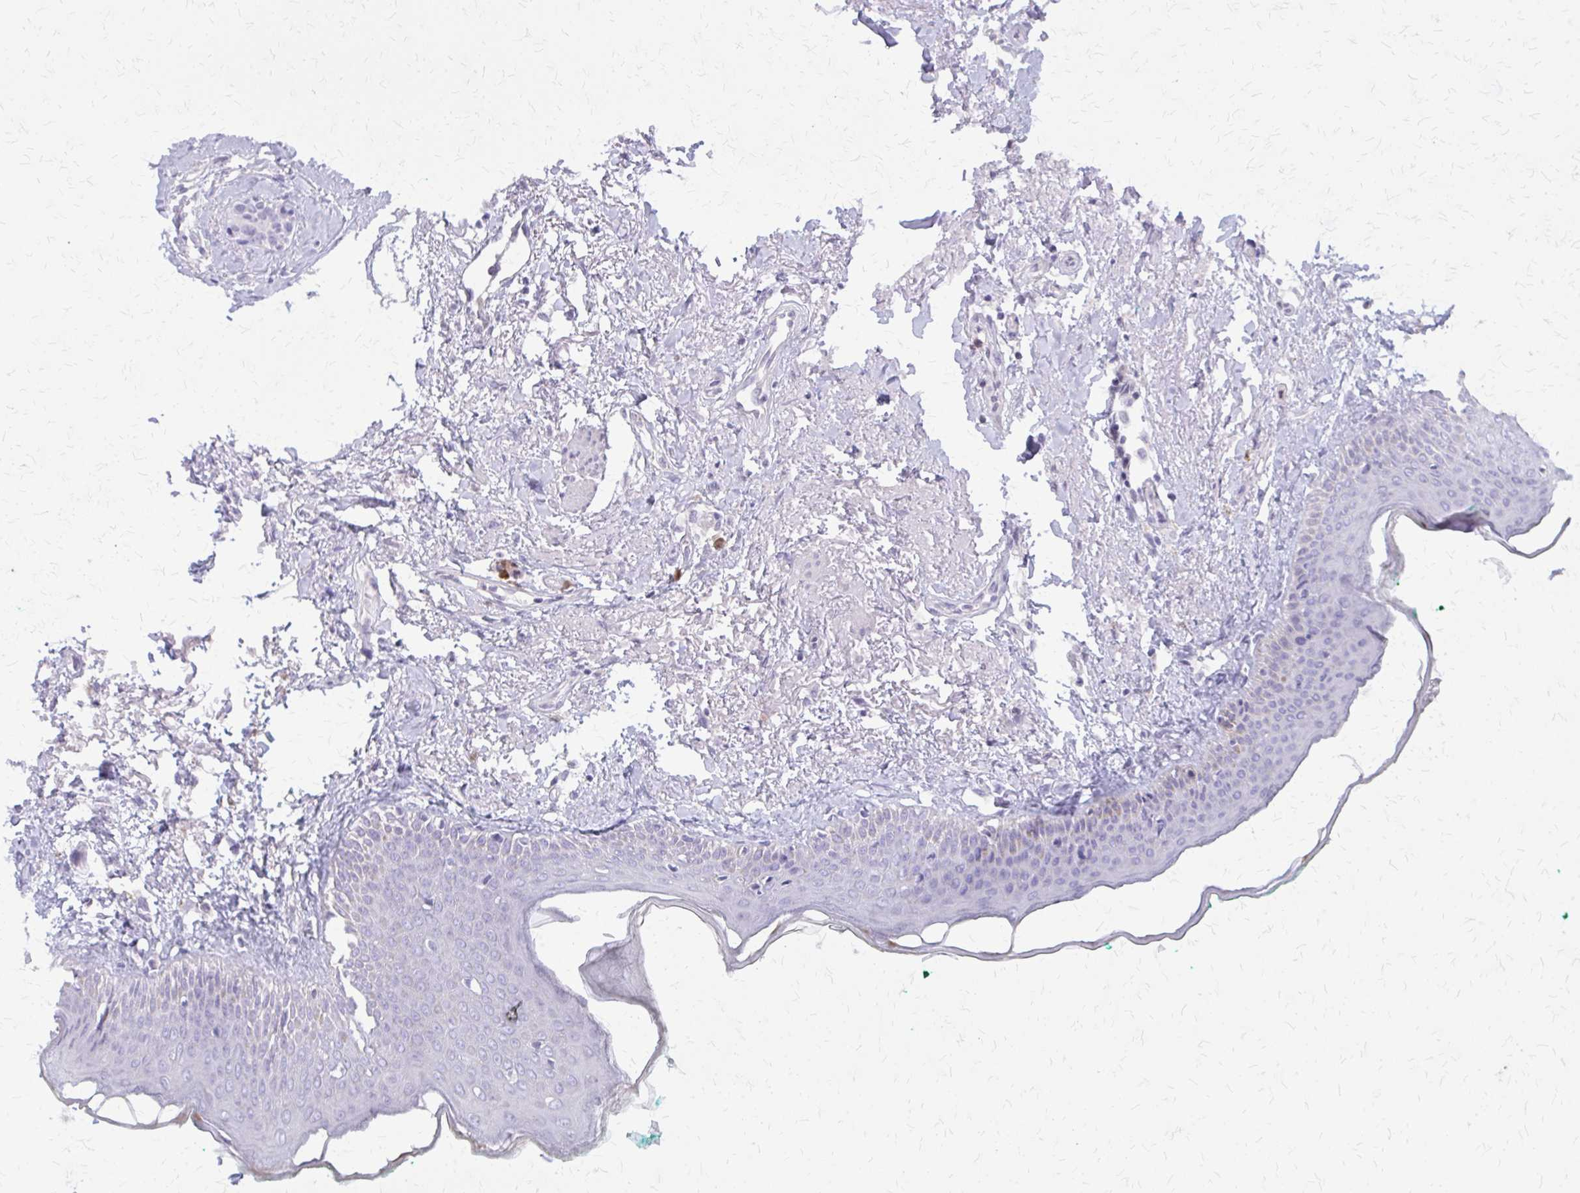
{"staining": {"intensity": "negative", "quantity": "none", "location": "none"}, "tissue": "oral mucosa", "cell_type": "Squamous epithelial cells", "image_type": "normal", "snomed": [{"axis": "morphology", "description": "Normal tissue, NOS"}, {"axis": "topography", "description": "Oral tissue"}], "caption": "Squamous epithelial cells show no significant staining in normal oral mucosa. The staining is performed using DAB (3,3'-diaminobenzidine) brown chromogen with nuclei counter-stained in using hematoxylin.", "gene": "GLRX", "patient": {"sex": "female", "age": 70}}